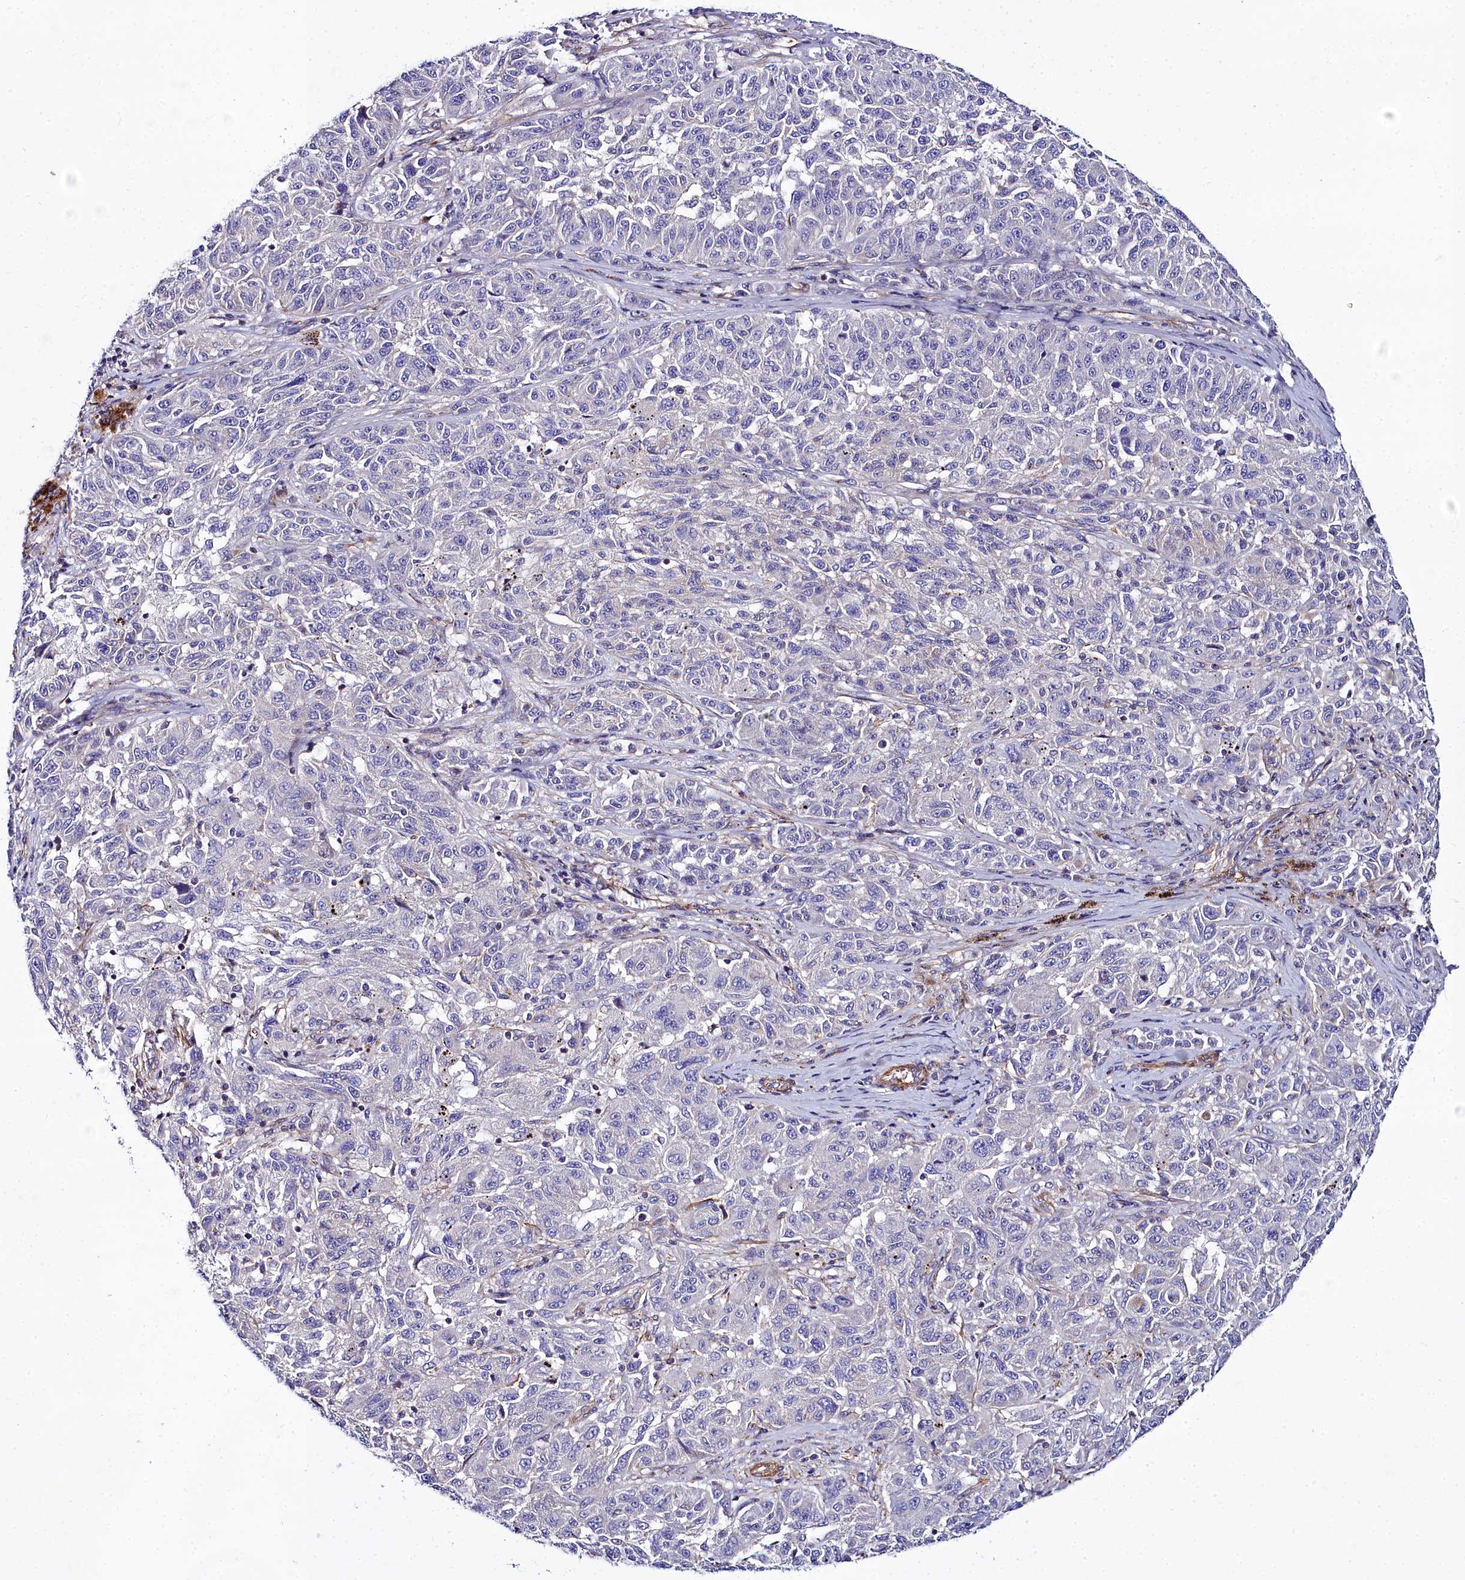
{"staining": {"intensity": "negative", "quantity": "none", "location": "none"}, "tissue": "melanoma", "cell_type": "Tumor cells", "image_type": "cancer", "snomed": [{"axis": "morphology", "description": "Malignant melanoma, NOS"}, {"axis": "topography", "description": "Skin"}], "caption": "A micrograph of human malignant melanoma is negative for staining in tumor cells.", "gene": "FADS3", "patient": {"sex": "male", "age": 53}}